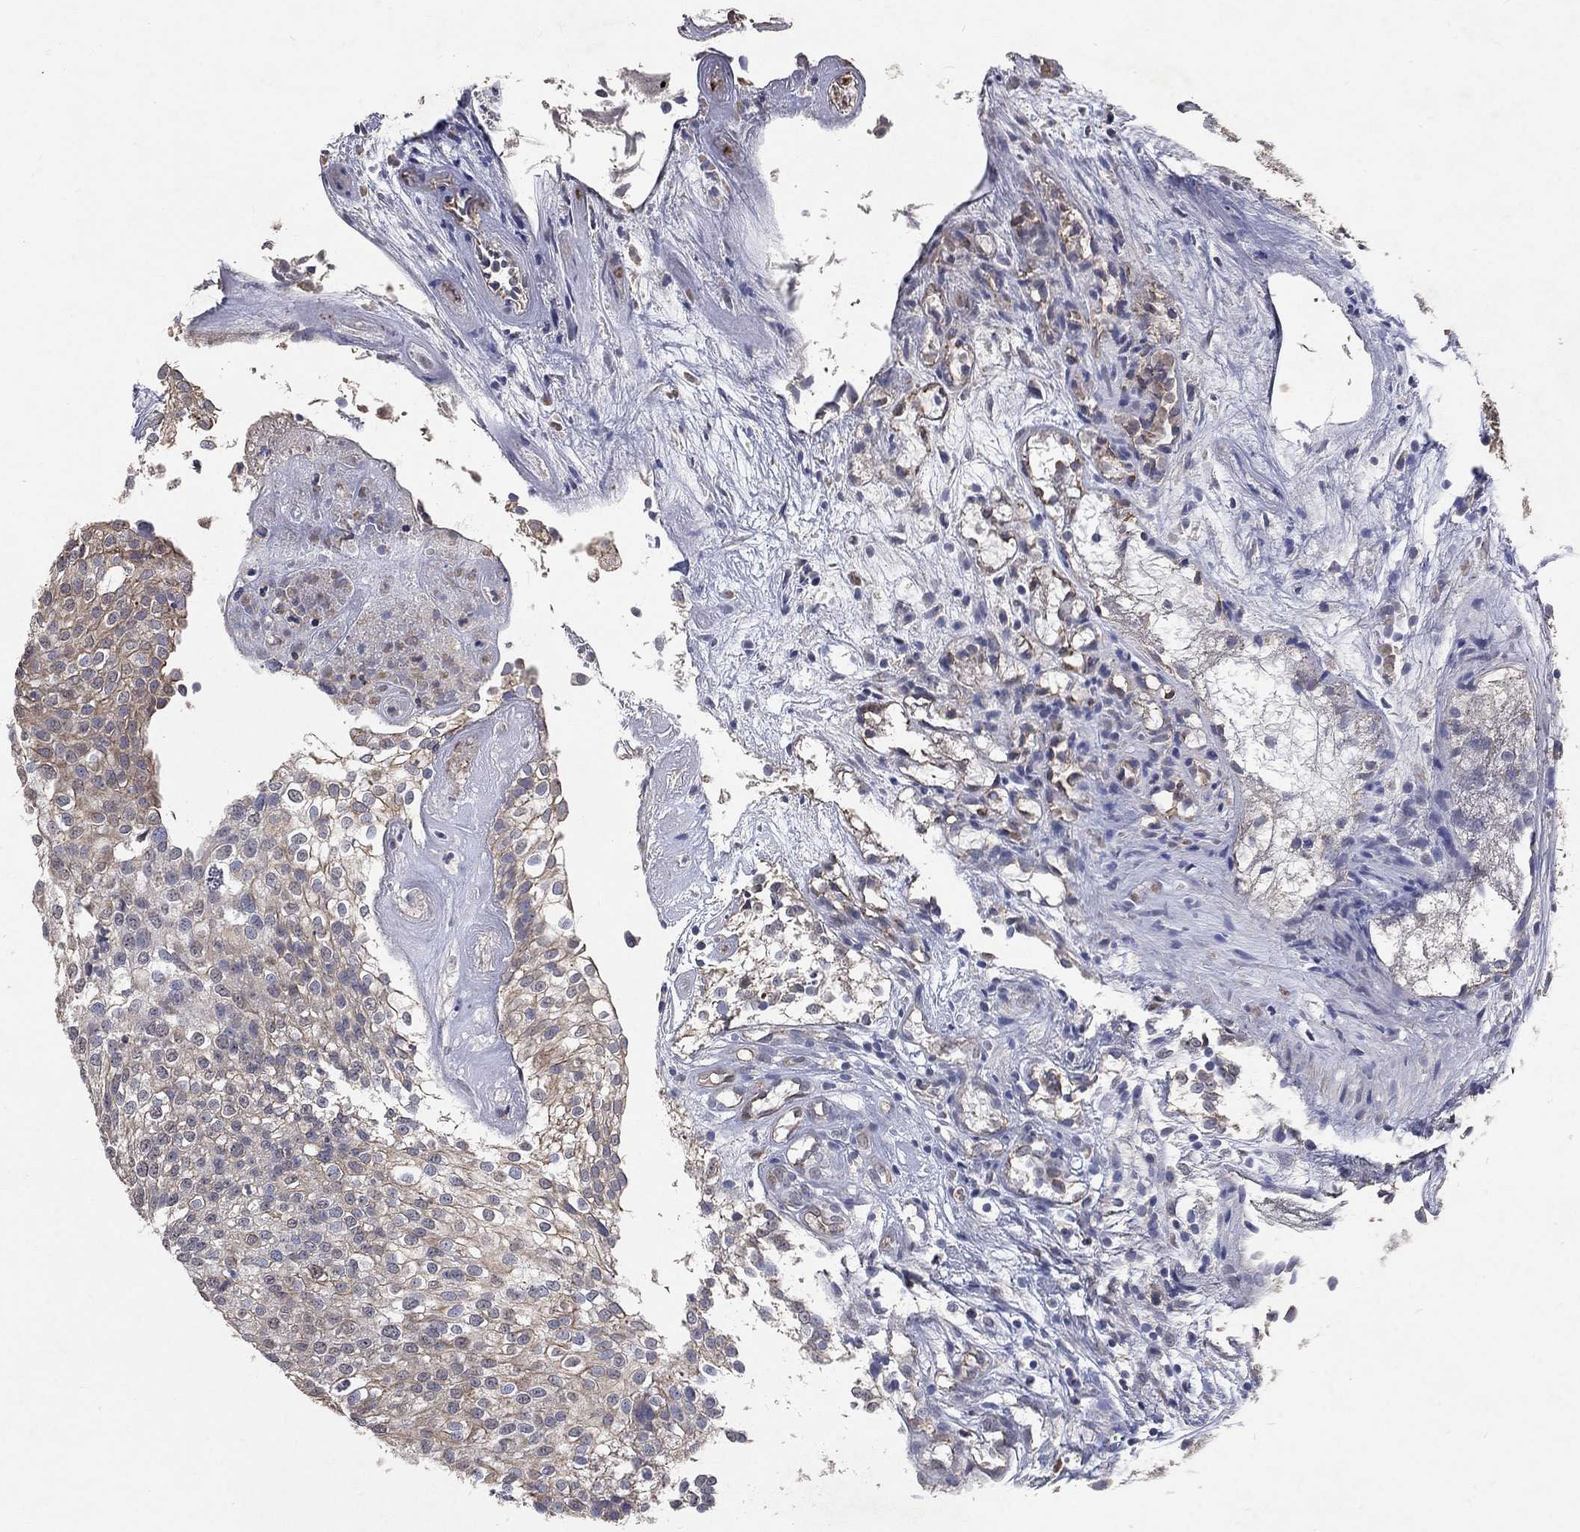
{"staining": {"intensity": "moderate", "quantity": "<25%", "location": "cytoplasmic/membranous"}, "tissue": "urothelial cancer", "cell_type": "Tumor cells", "image_type": "cancer", "snomed": [{"axis": "morphology", "description": "Urothelial carcinoma, High grade"}, {"axis": "topography", "description": "Urinary bladder"}], "caption": "IHC photomicrograph of neoplastic tissue: human urothelial cancer stained using immunohistochemistry (IHC) demonstrates low levels of moderate protein expression localized specifically in the cytoplasmic/membranous of tumor cells, appearing as a cytoplasmic/membranous brown color.", "gene": "CHST5", "patient": {"sex": "female", "age": 79}}